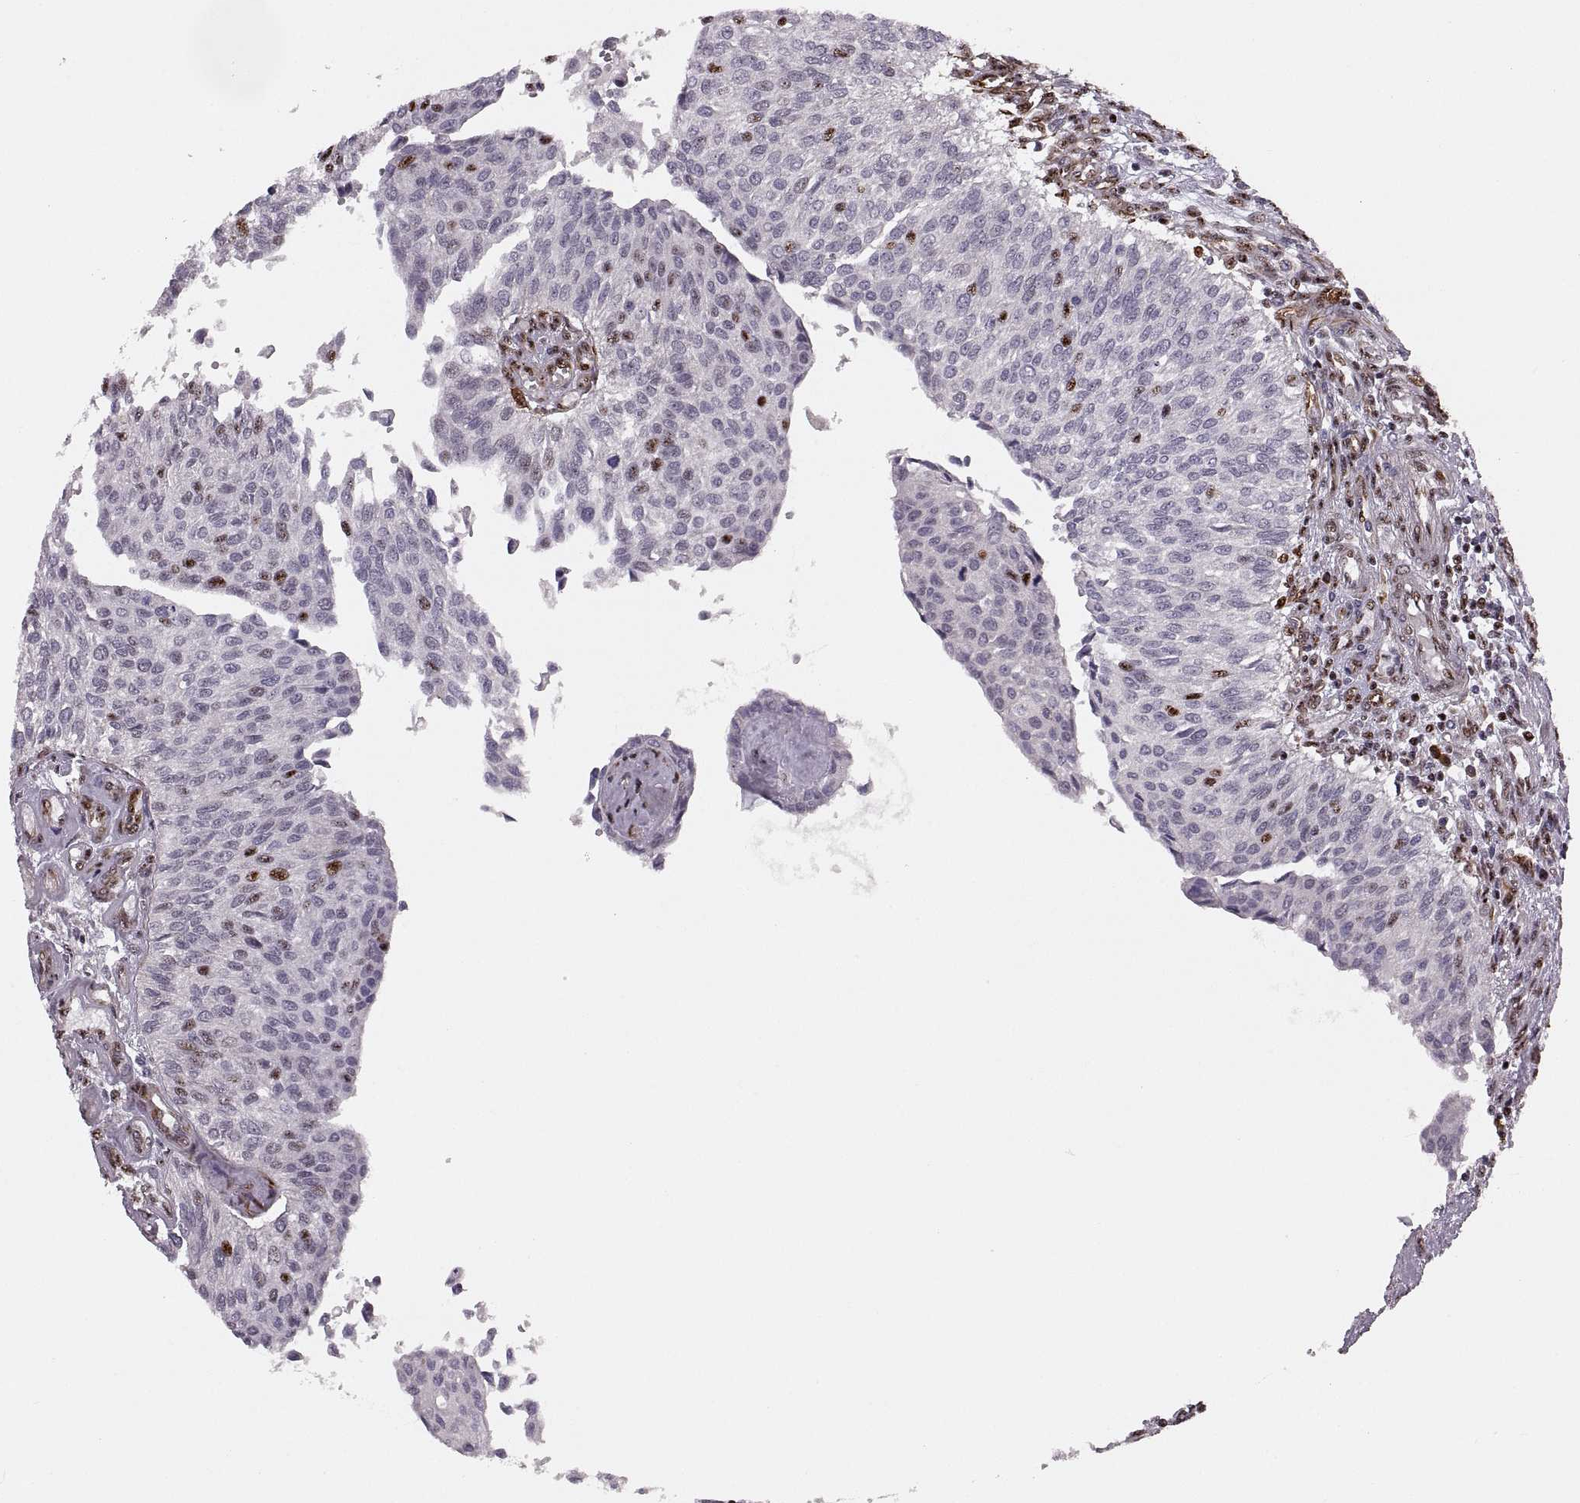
{"staining": {"intensity": "strong", "quantity": "<25%", "location": "nuclear"}, "tissue": "urothelial cancer", "cell_type": "Tumor cells", "image_type": "cancer", "snomed": [{"axis": "morphology", "description": "Urothelial carcinoma, NOS"}, {"axis": "topography", "description": "Urinary bladder"}], "caption": "Protein expression analysis of human transitional cell carcinoma reveals strong nuclear expression in approximately <25% of tumor cells. (brown staining indicates protein expression, while blue staining denotes nuclei).", "gene": "ZCCHC17", "patient": {"sex": "male", "age": 55}}